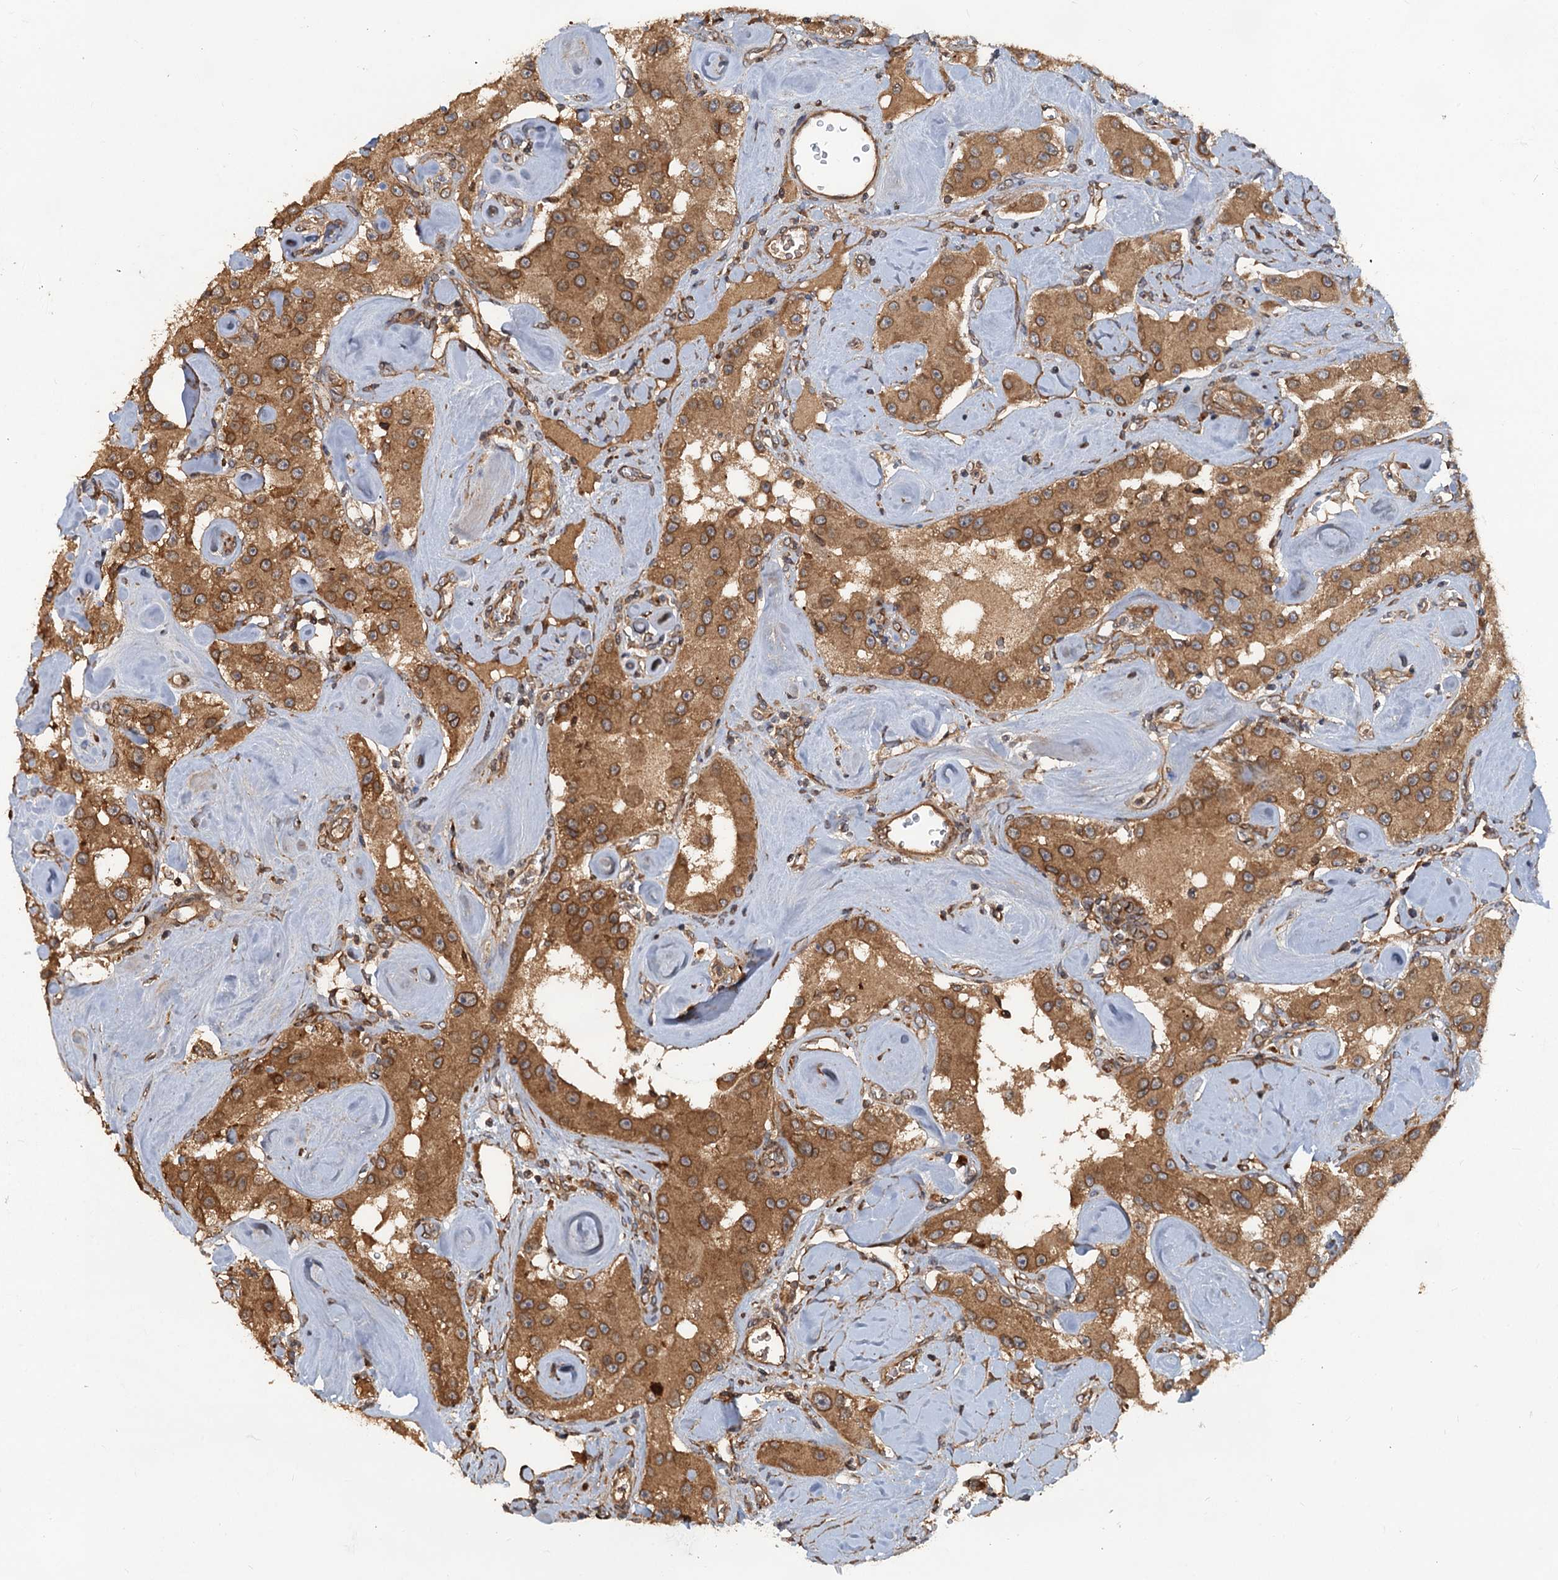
{"staining": {"intensity": "moderate", "quantity": ">75%", "location": "cytoplasmic/membranous,nuclear"}, "tissue": "carcinoid", "cell_type": "Tumor cells", "image_type": "cancer", "snomed": [{"axis": "morphology", "description": "Carcinoid, malignant, NOS"}, {"axis": "topography", "description": "Pancreas"}], "caption": "DAB (3,3'-diaminobenzidine) immunohistochemical staining of carcinoid (malignant) displays moderate cytoplasmic/membranous and nuclear protein expression in about >75% of tumor cells.", "gene": "GLE1", "patient": {"sex": "male", "age": 41}}